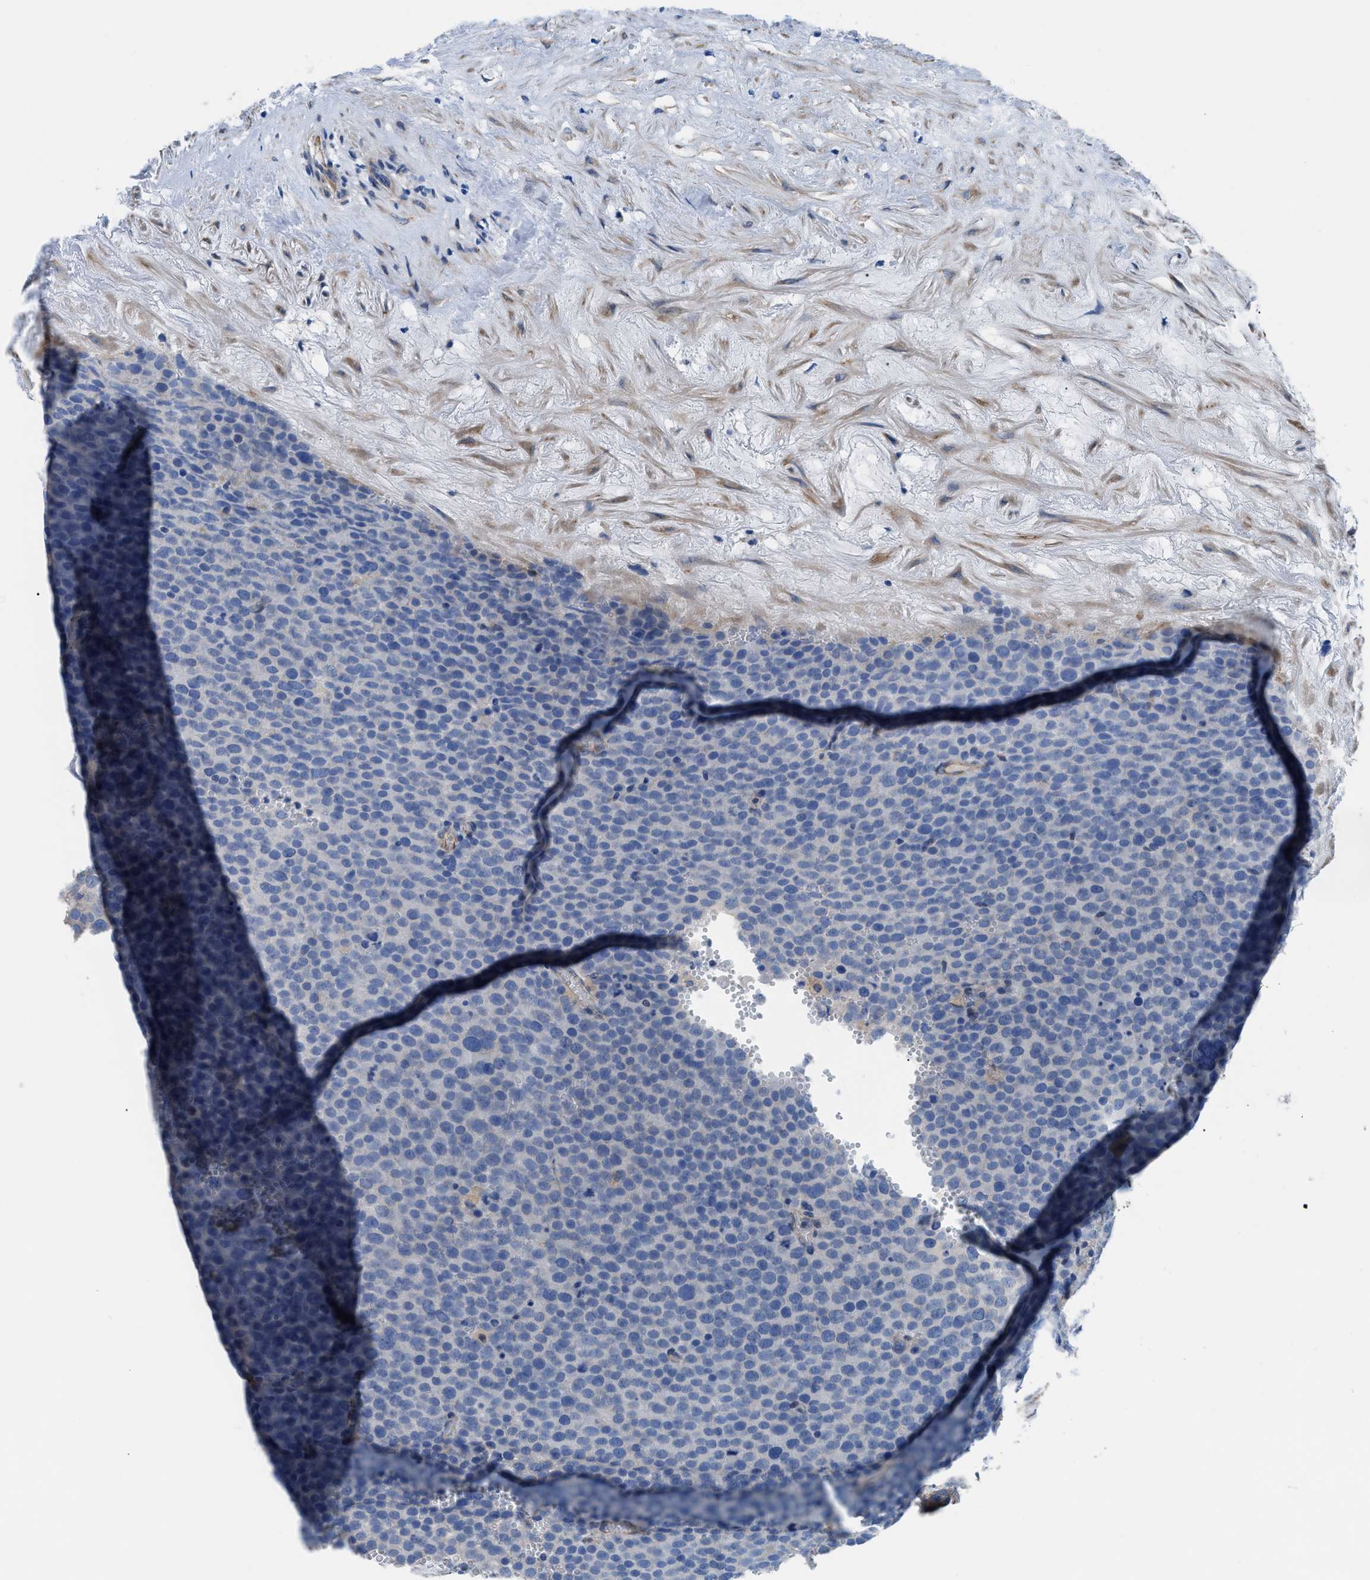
{"staining": {"intensity": "negative", "quantity": "none", "location": "none"}, "tissue": "testis cancer", "cell_type": "Tumor cells", "image_type": "cancer", "snomed": [{"axis": "morphology", "description": "Normal tissue, NOS"}, {"axis": "morphology", "description": "Seminoma, NOS"}, {"axis": "topography", "description": "Testis"}], "caption": "IHC histopathology image of human testis cancer (seminoma) stained for a protein (brown), which demonstrates no expression in tumor cells.", "gene": "ITPR1", "patient": {"sex": "male", "age": 71}}